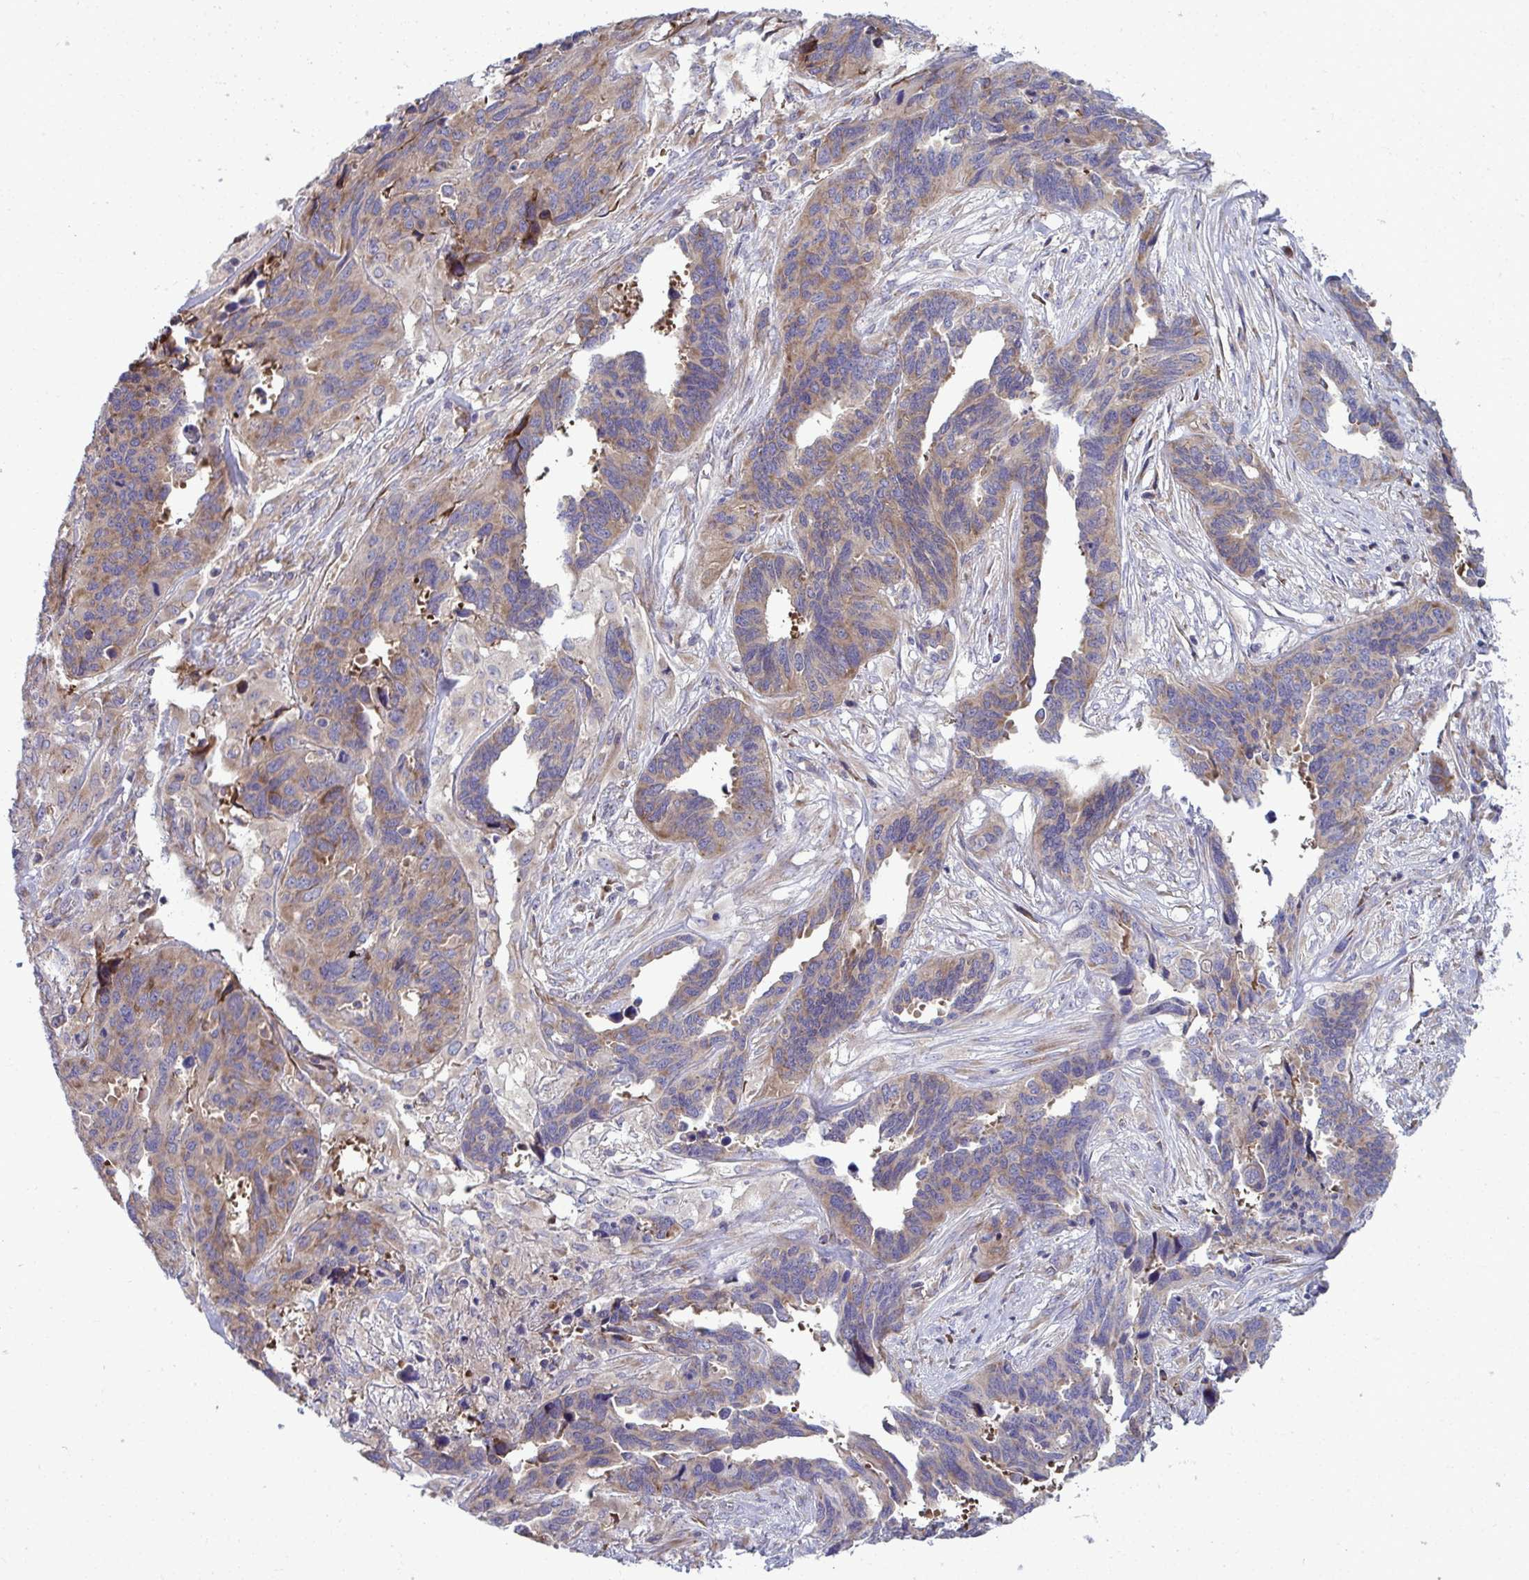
{"staining": {"intensity": "weak", "quantity": ">75%", "location": "cytoplasmic/membranous"}, "tissue": "ovarian cancer", "cell_type": "Tumor cells", "image_type": "cancer", "snomed": [{"axis": "morphology", "description": "Cystadenocarcinoma, serous, NOS"}, {"axis": "topography", "description": "Ovary"}], "caption": "Immunohistochemical staining of serous cystadenocarcinoma (ovarian) shows weak cytoplasmic/membranous protein staining in approximately >75% of tumor cells.", "gene": "GFPT2", "patient": {"sex": "female", "age": 64}}